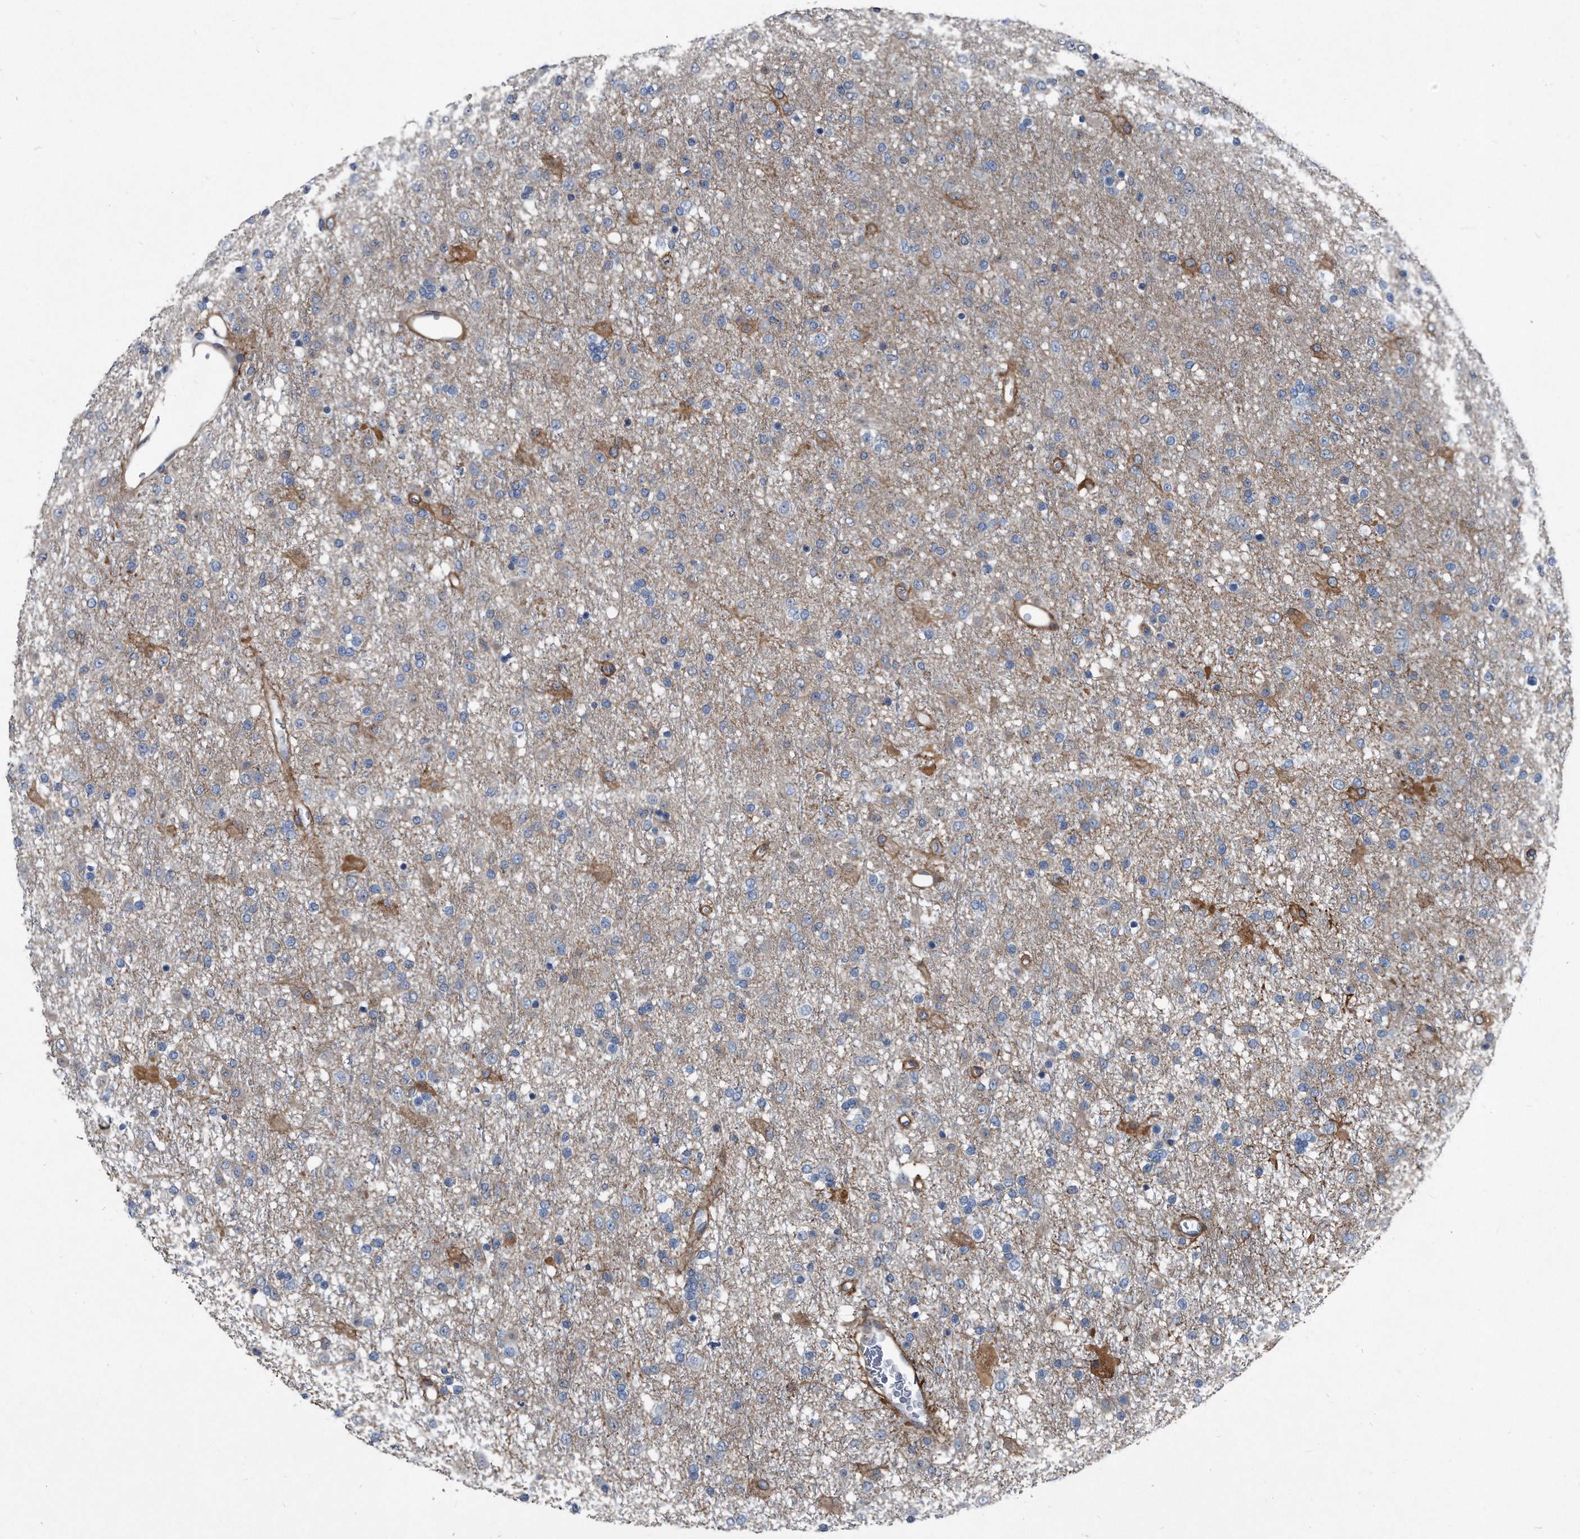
{"staining": {"intensity": "negative", "quantity": "none", "location": "none"}, "tissue": "glioma", "cell_type": "Tumor cells", "image_type": "cancer", "snomed": [{"axis": "morphology", "description": "Glioma, malignant, Low grade"}, {"axis": "topography", "description": "Brain"}], "caption": "This is an immunohistochemistry histopathology image of glioma. There is no staining in tumor cells.", "gene": "PLEC", "patient": {"sex": "male", "age": 65}}